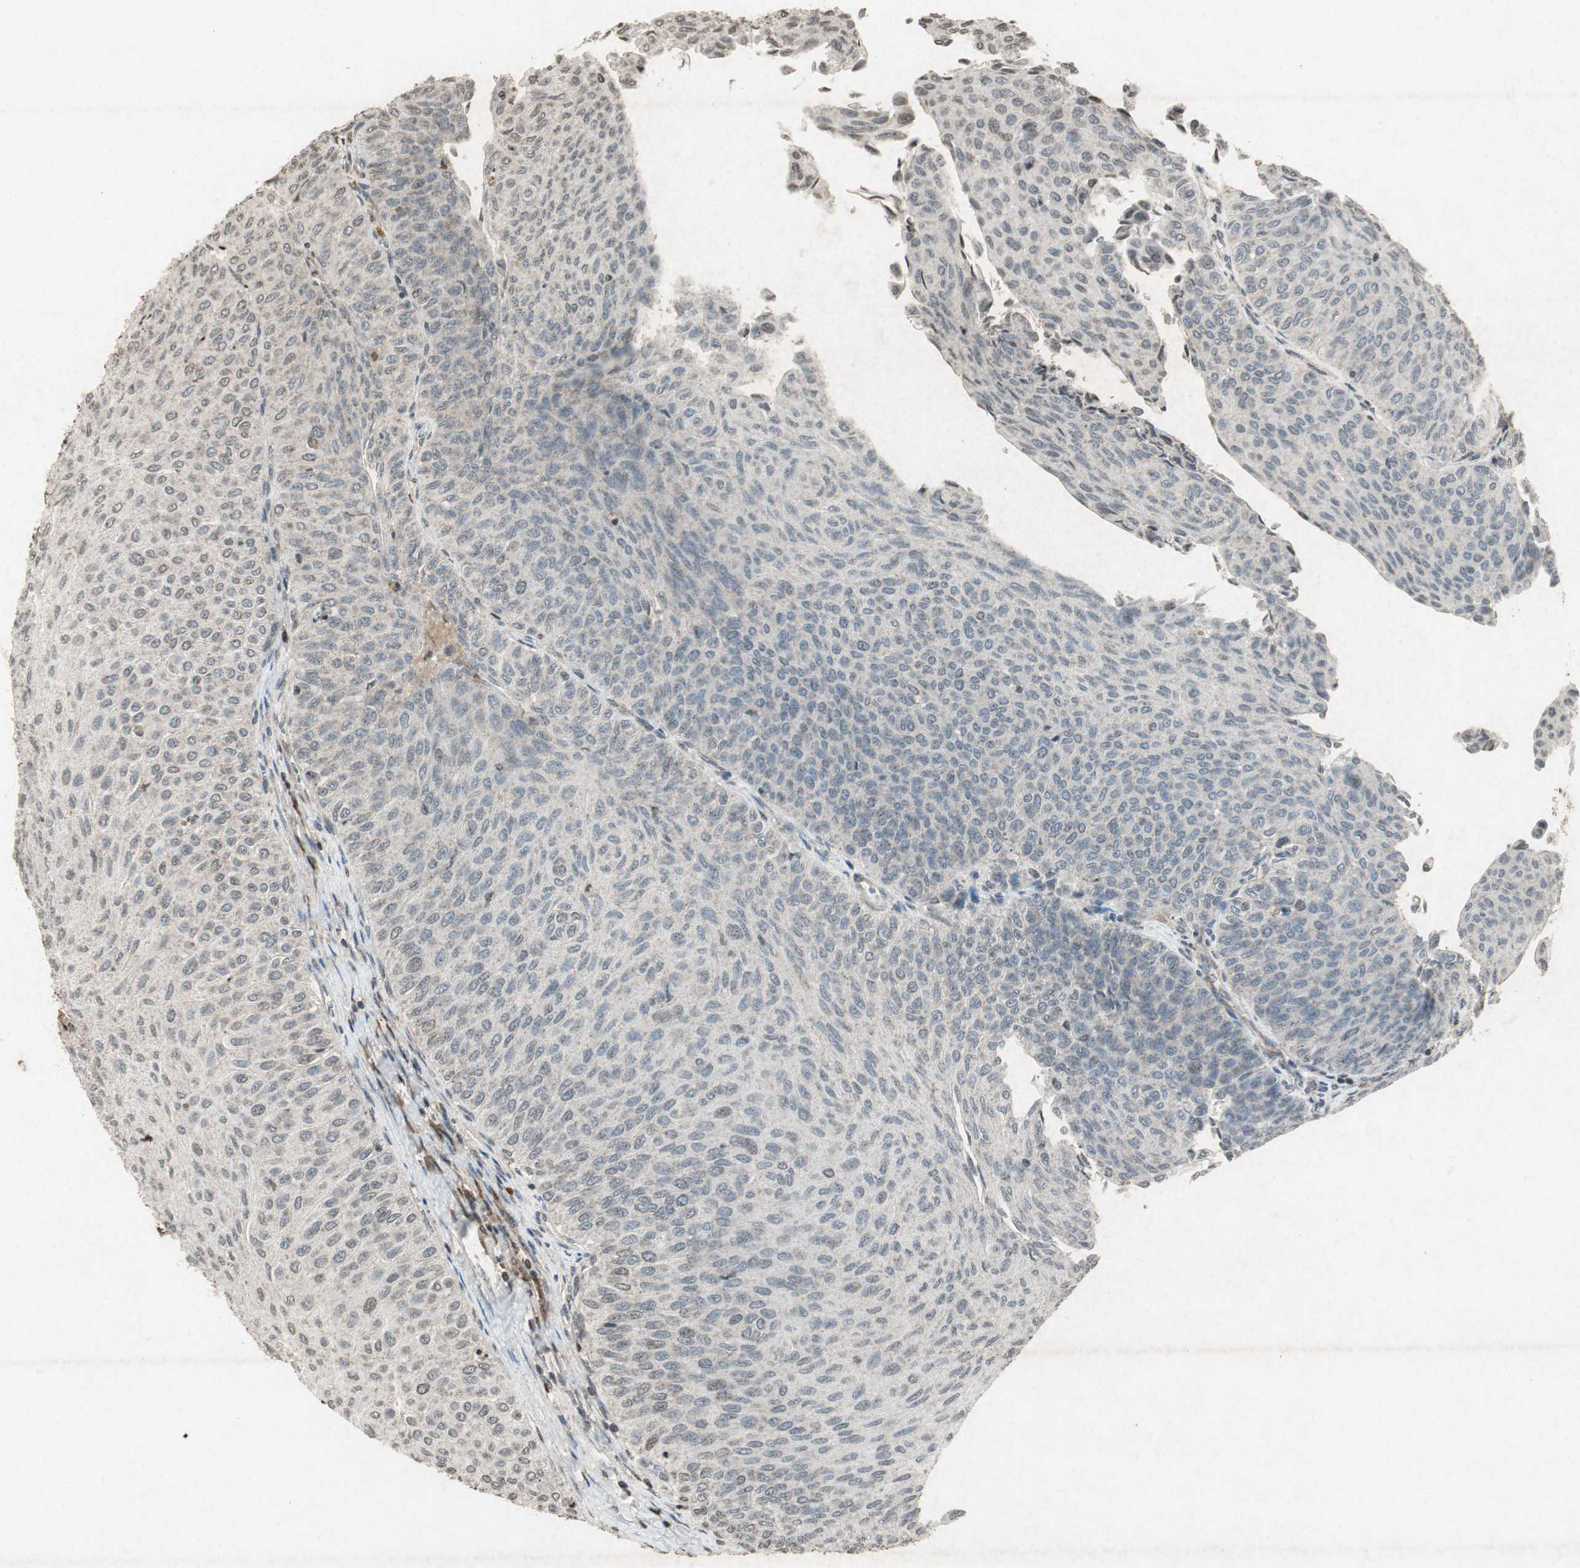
{"staining": {"intensity": "weak", "quantity": "<25%", "location": "nuclear"}, "tissue": "urothelial cancer", "cell_type": "Tumor cells", "image_type": "cancer", "snomed": [{"axis": "morphology", "description": "Urothelial carcinoma, Low grade"}, {"axis": "topography", "description": "Urinary bladder"}], "caption": "The image reveals no staining of tumor cells in urothelial cancer.", "gene": "PRKG1", "patient": {"sex": "male", "age": 78}}